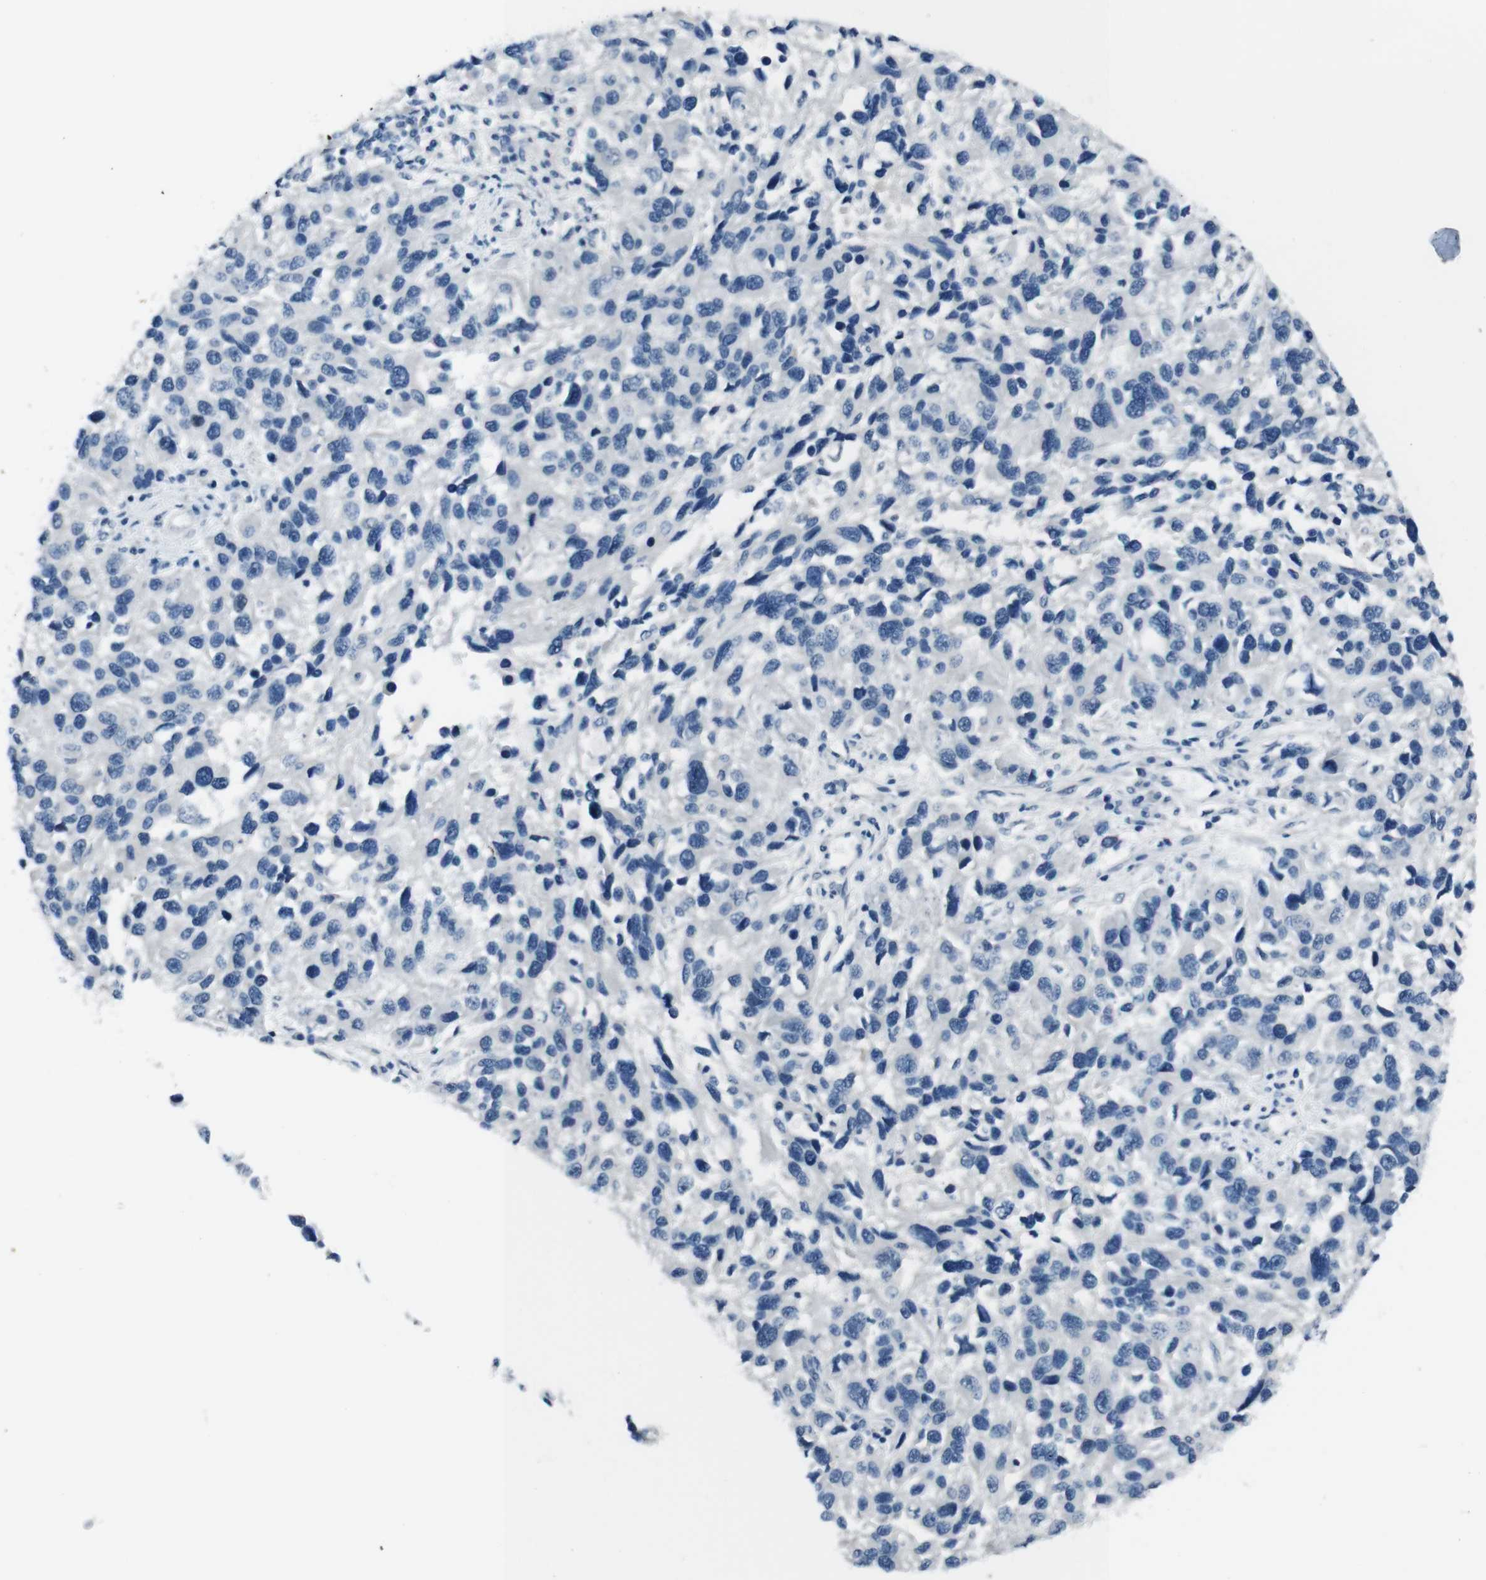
{"staining": {"intensity": "negative", "quantity": "none", "location": "none"}, "tissue": "melanoma", "cell_type": "Tumor cells", "image_type": "cancer", "snomed": [{"axis": "morphology", "description": "Malignant melanoma, NOS"}, {"axis": "topography", "description": "Skin"}], "caption": "An immunohistochemistry micrograph of melanoma is shown. There is no staining in tumor cells of melanoma.", "gene": "HRH2", "patient": {"sex": "male", "age": 53}}